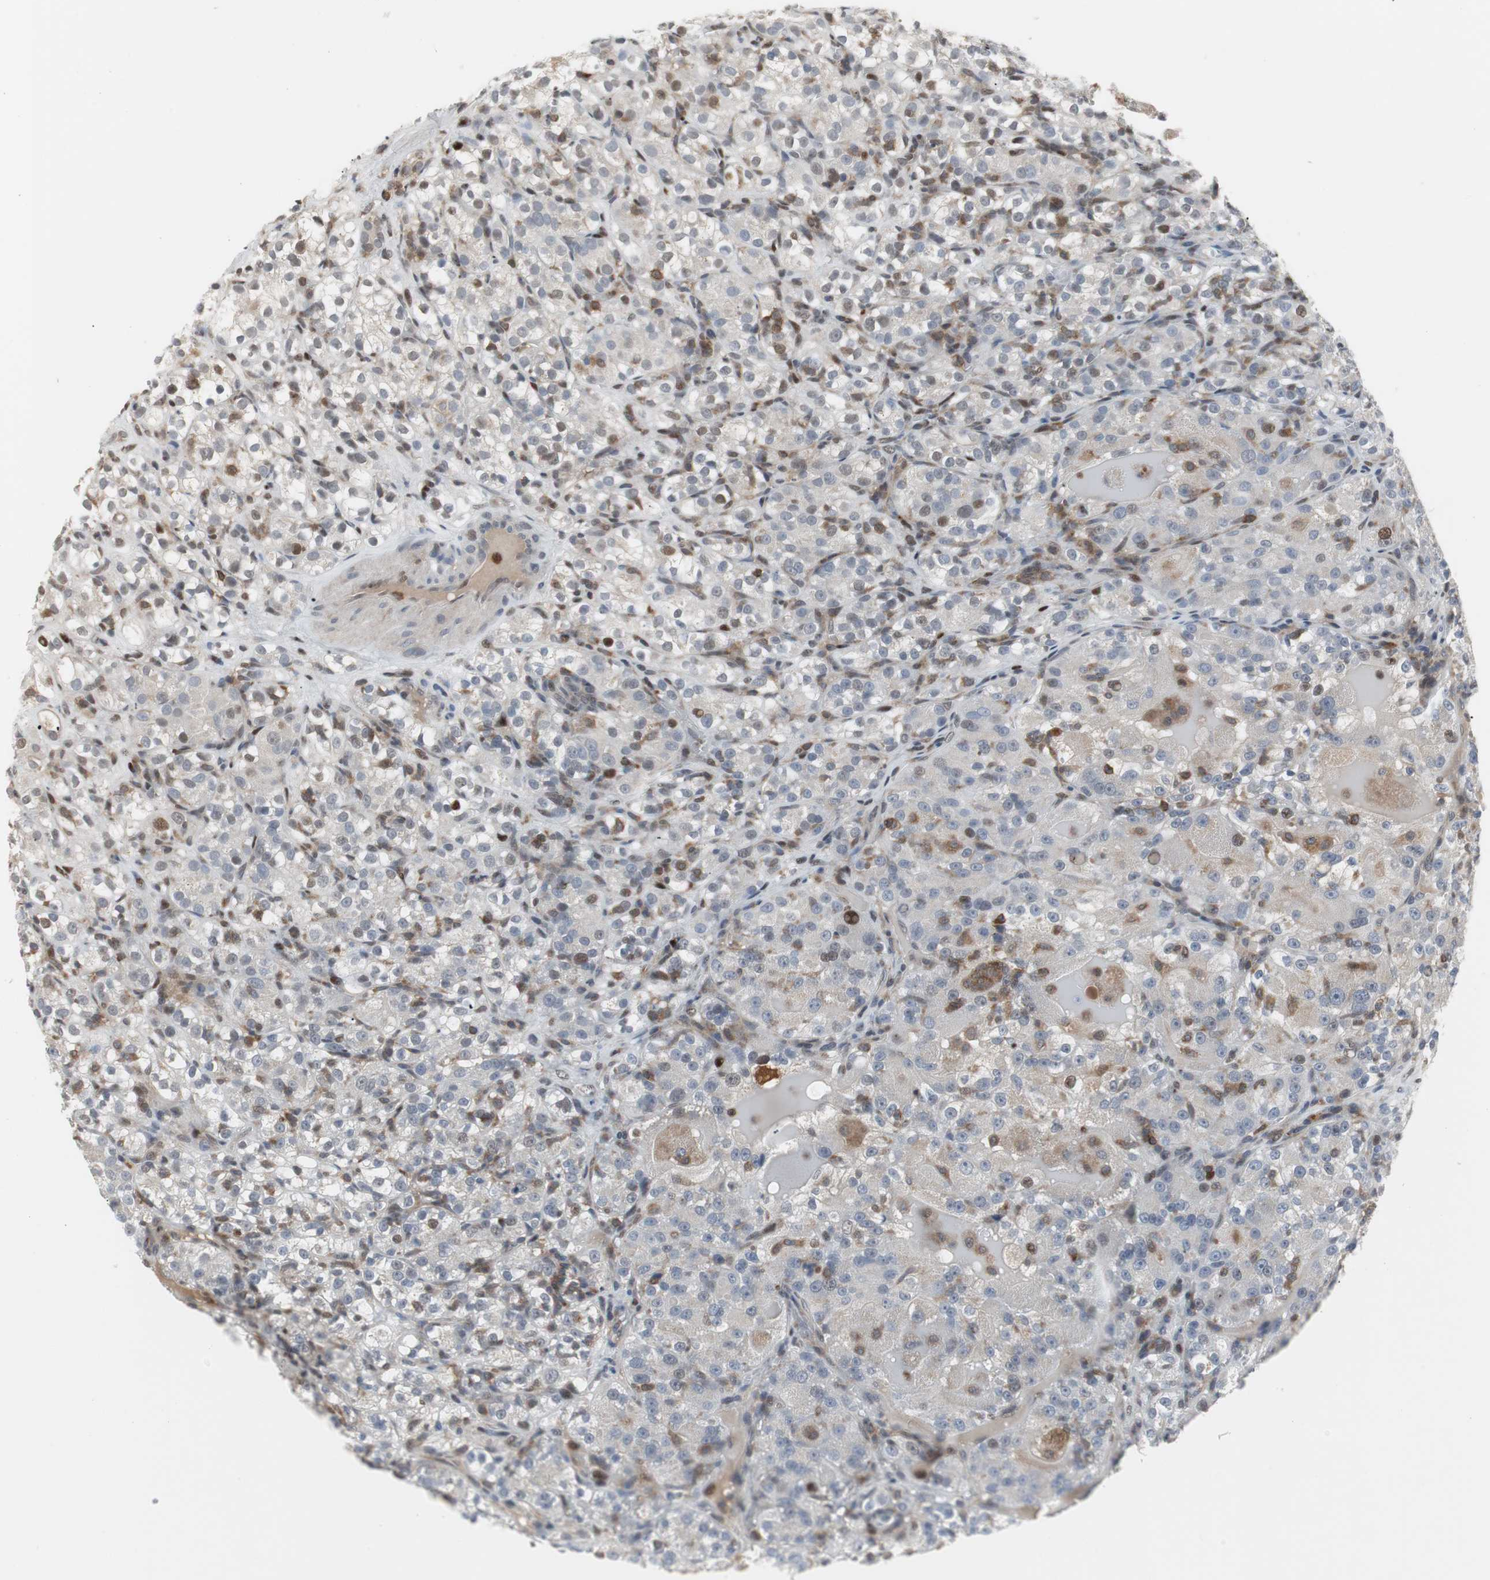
{"staining": {"intensity": "negative", "quantity": "none", "location": "none"}, "tissue": "renal cancer", "cell_type": "Tumor cells", "image_type": "cancer", "snomed": [{"axis": "morphology", "description": "Normal tissue, NOS"}, {"axis": "morphology", "description": "Adenocarcinoma, NOS"}, {"axis": "topography", "description": "Kidney"}], "caption": "A high-resolution micrograph shows immunohistochemistry staining of adenocarcinoma (renal), which displays no significant staining in tumor cells. Nuclei are stained in blue.", "gene": "GRK2", "patient": {"sex": "male", "age": 61}}